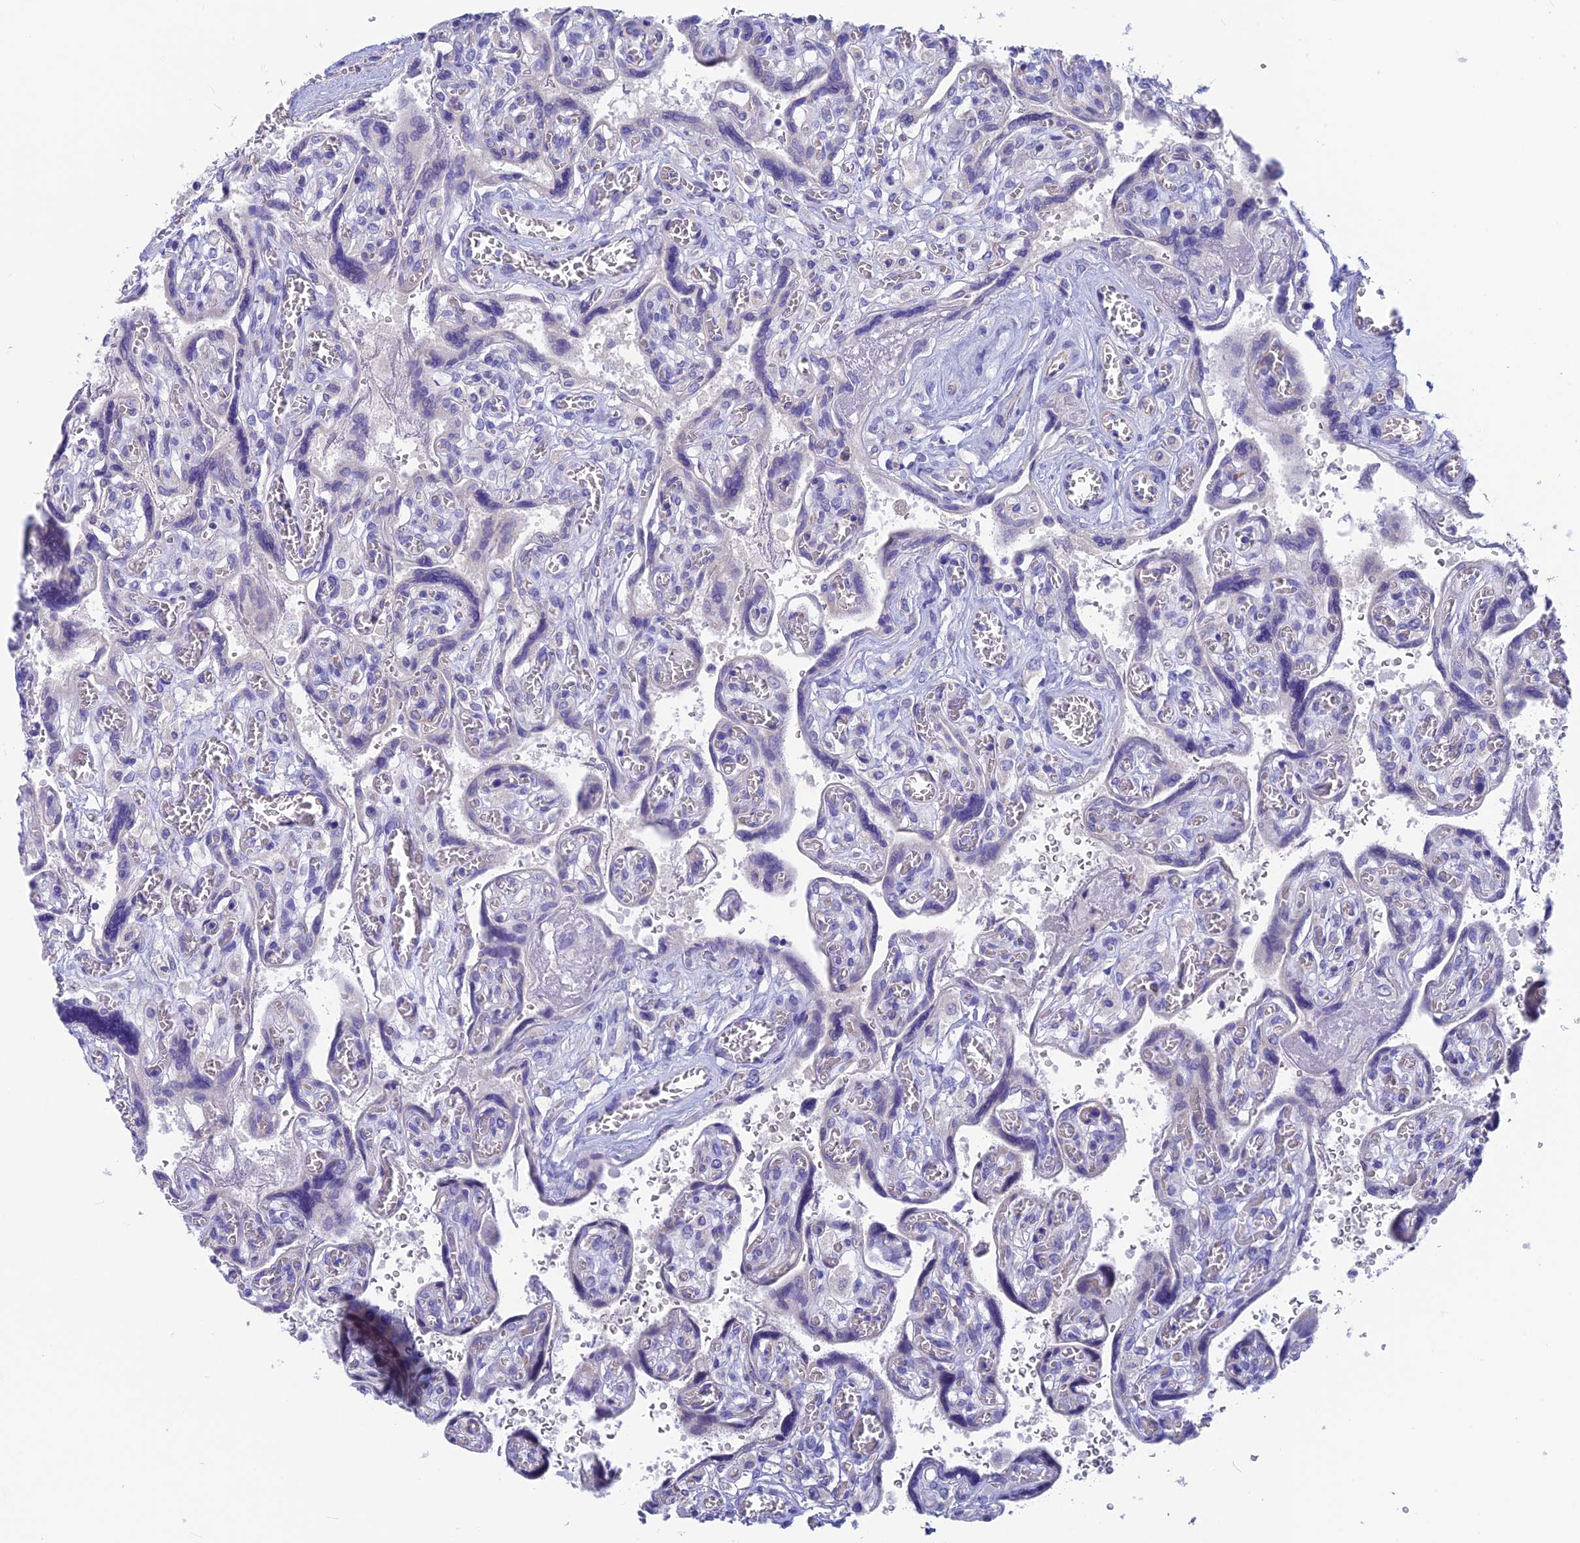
{"staining": {"intensity": "negative", "quantity": "none", "location": "none"}, "tissue": "placenta", "cell_type": "Decidual cells", "image_type": "normal", "snomed": [{"axis": "morphology", "description": "Normal tissue, NOS"}, {"axis": "topography", "description": "Placenta"}], "caption": "Decidual cells show no significant protein expression in benign placenta. Nuclei are stained in blue.", "gene": "SNTN", "patient": {"sex": "female", "age": 39}}